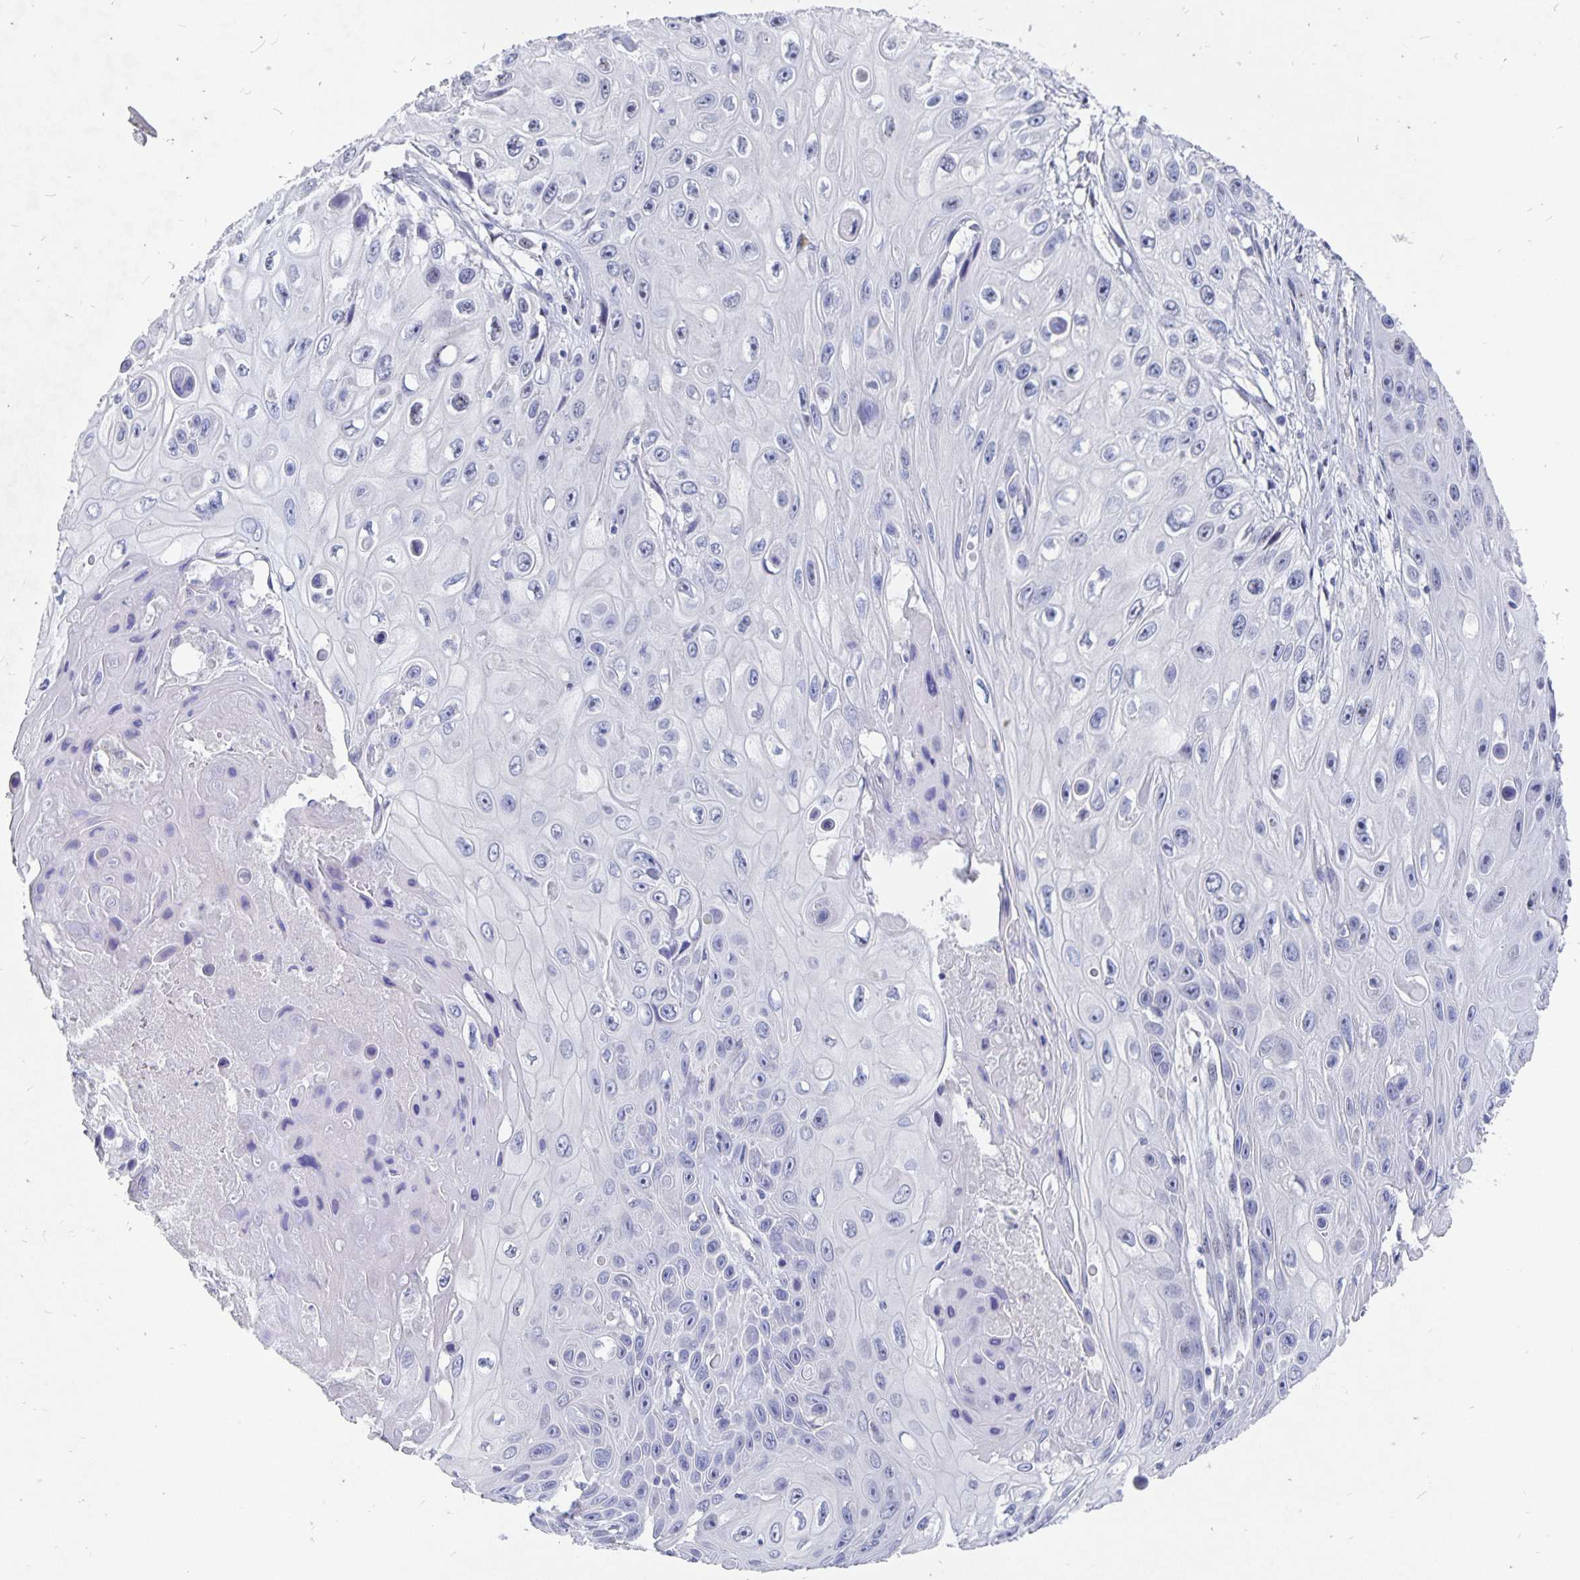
{"staining": {"intensity": "negative", "quantity": "none", "location": "none"}, "tissue": "skin cancer", "cell_type": "Tumor cells", "image_type": "cancer", "snomed": [{"axis": "morphology", "description": "Squamous cell carcinoma, NOS"}, {"axis": "topography", "description": "Skin"}], "caption": "Immunohistochemistry (IHC) micrograph of neoplastic tissue: human skin cancer (squamous cell carcinoma) stained with DAB (3,3'-diaminobenzidine) exhibits no significant protein positivity in tumor cells.", "gene": "SMOC1", "patient": {"sex": "male", "age": 82}}